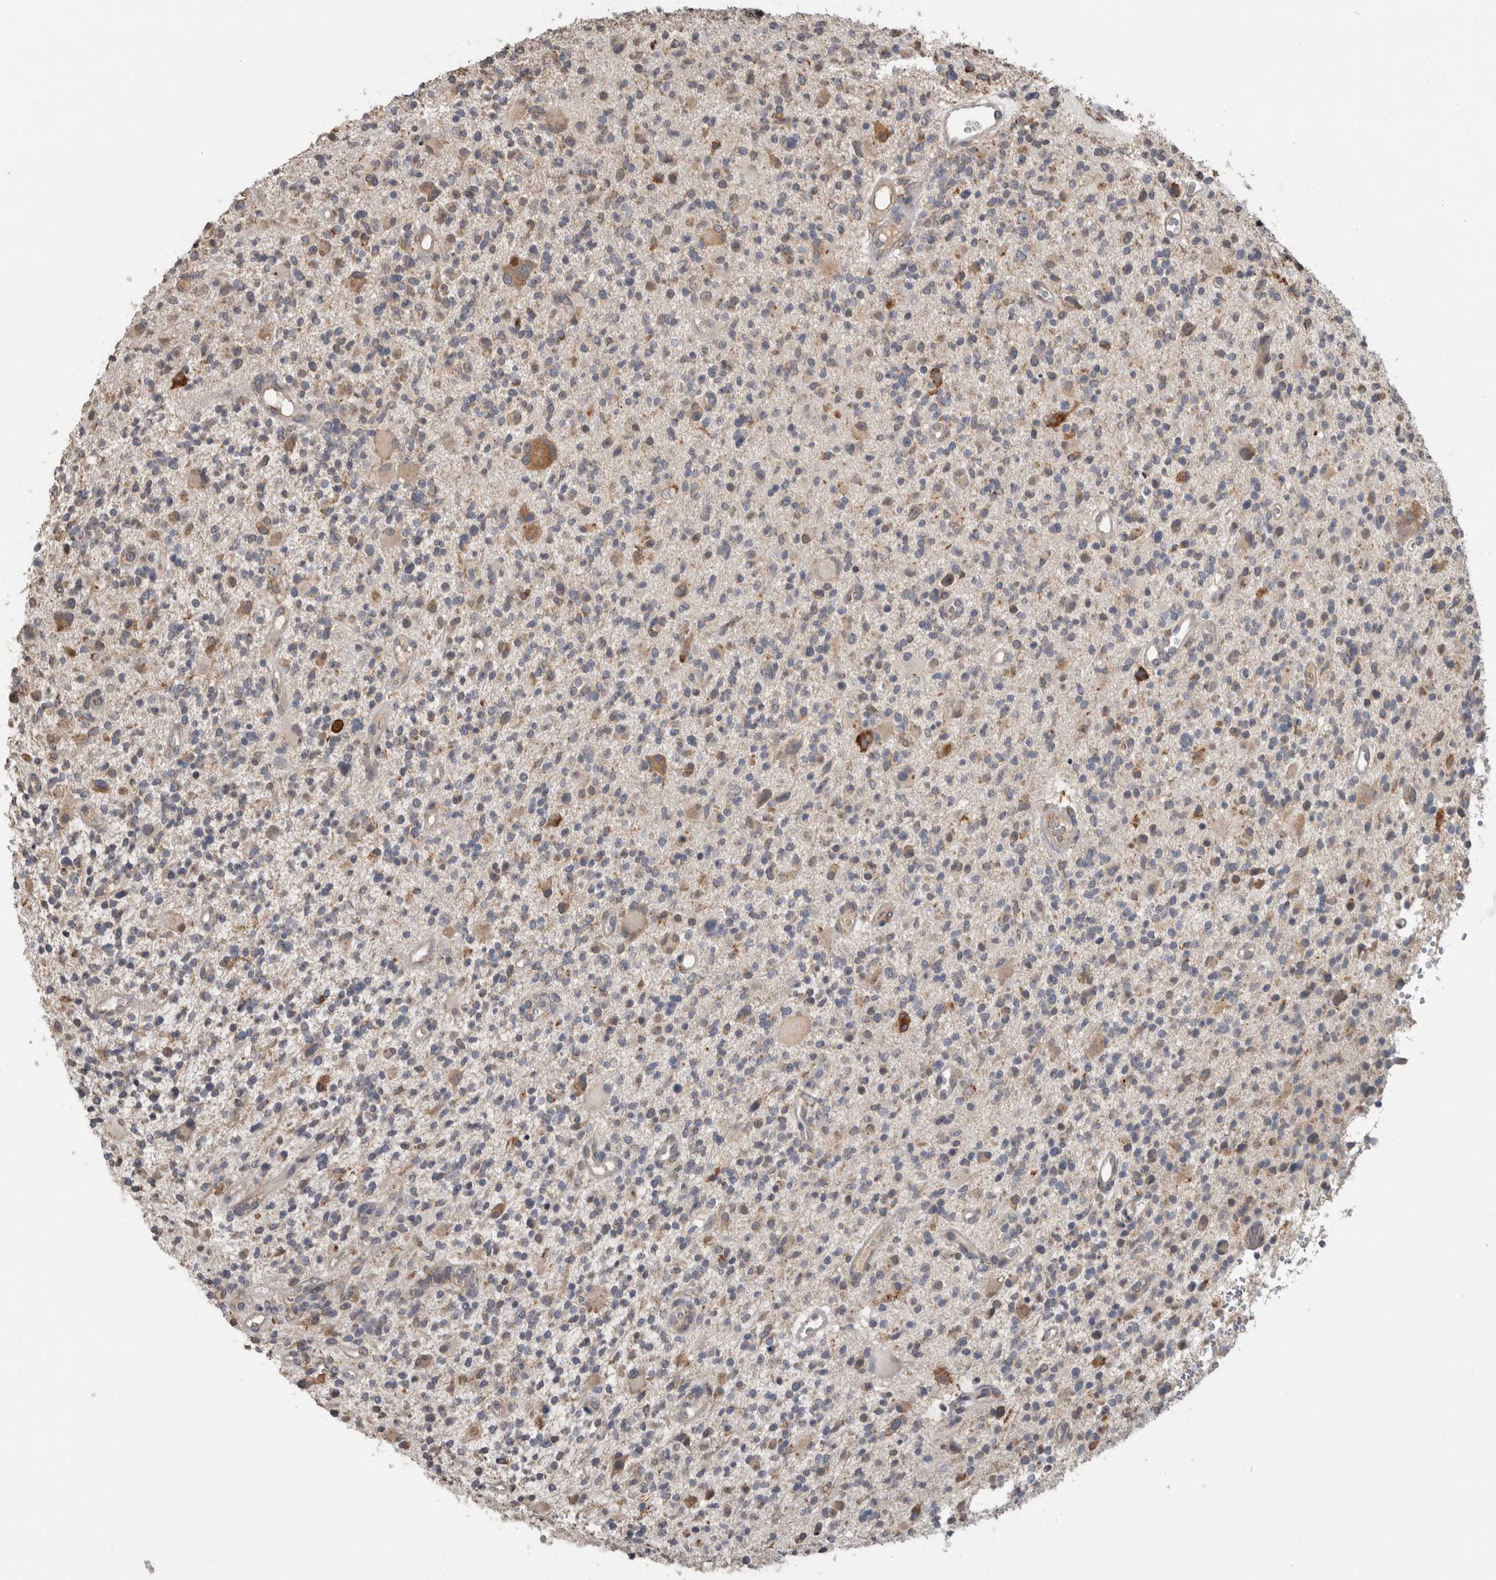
{"staining": {"intensity": "moderate", "quantity": "<25%", "location": "cytoplasmic/membranous,nuclear"}, "tissue": "glioma", "cell_type": "Tumor cells", "image_type": "cancer", "snomed": [{"axis": "morphology", "description": "Glioma, malignant, High grade"}, {"axis": "topography", "description": "Brain"}], "caption": "Glioma tissue displays moderate cytoplasmic/membranous and nuclear expression in about <25% of tumor cells", "gene": "ADGRL3", "patient": {"sex": "male", "age": 48}}